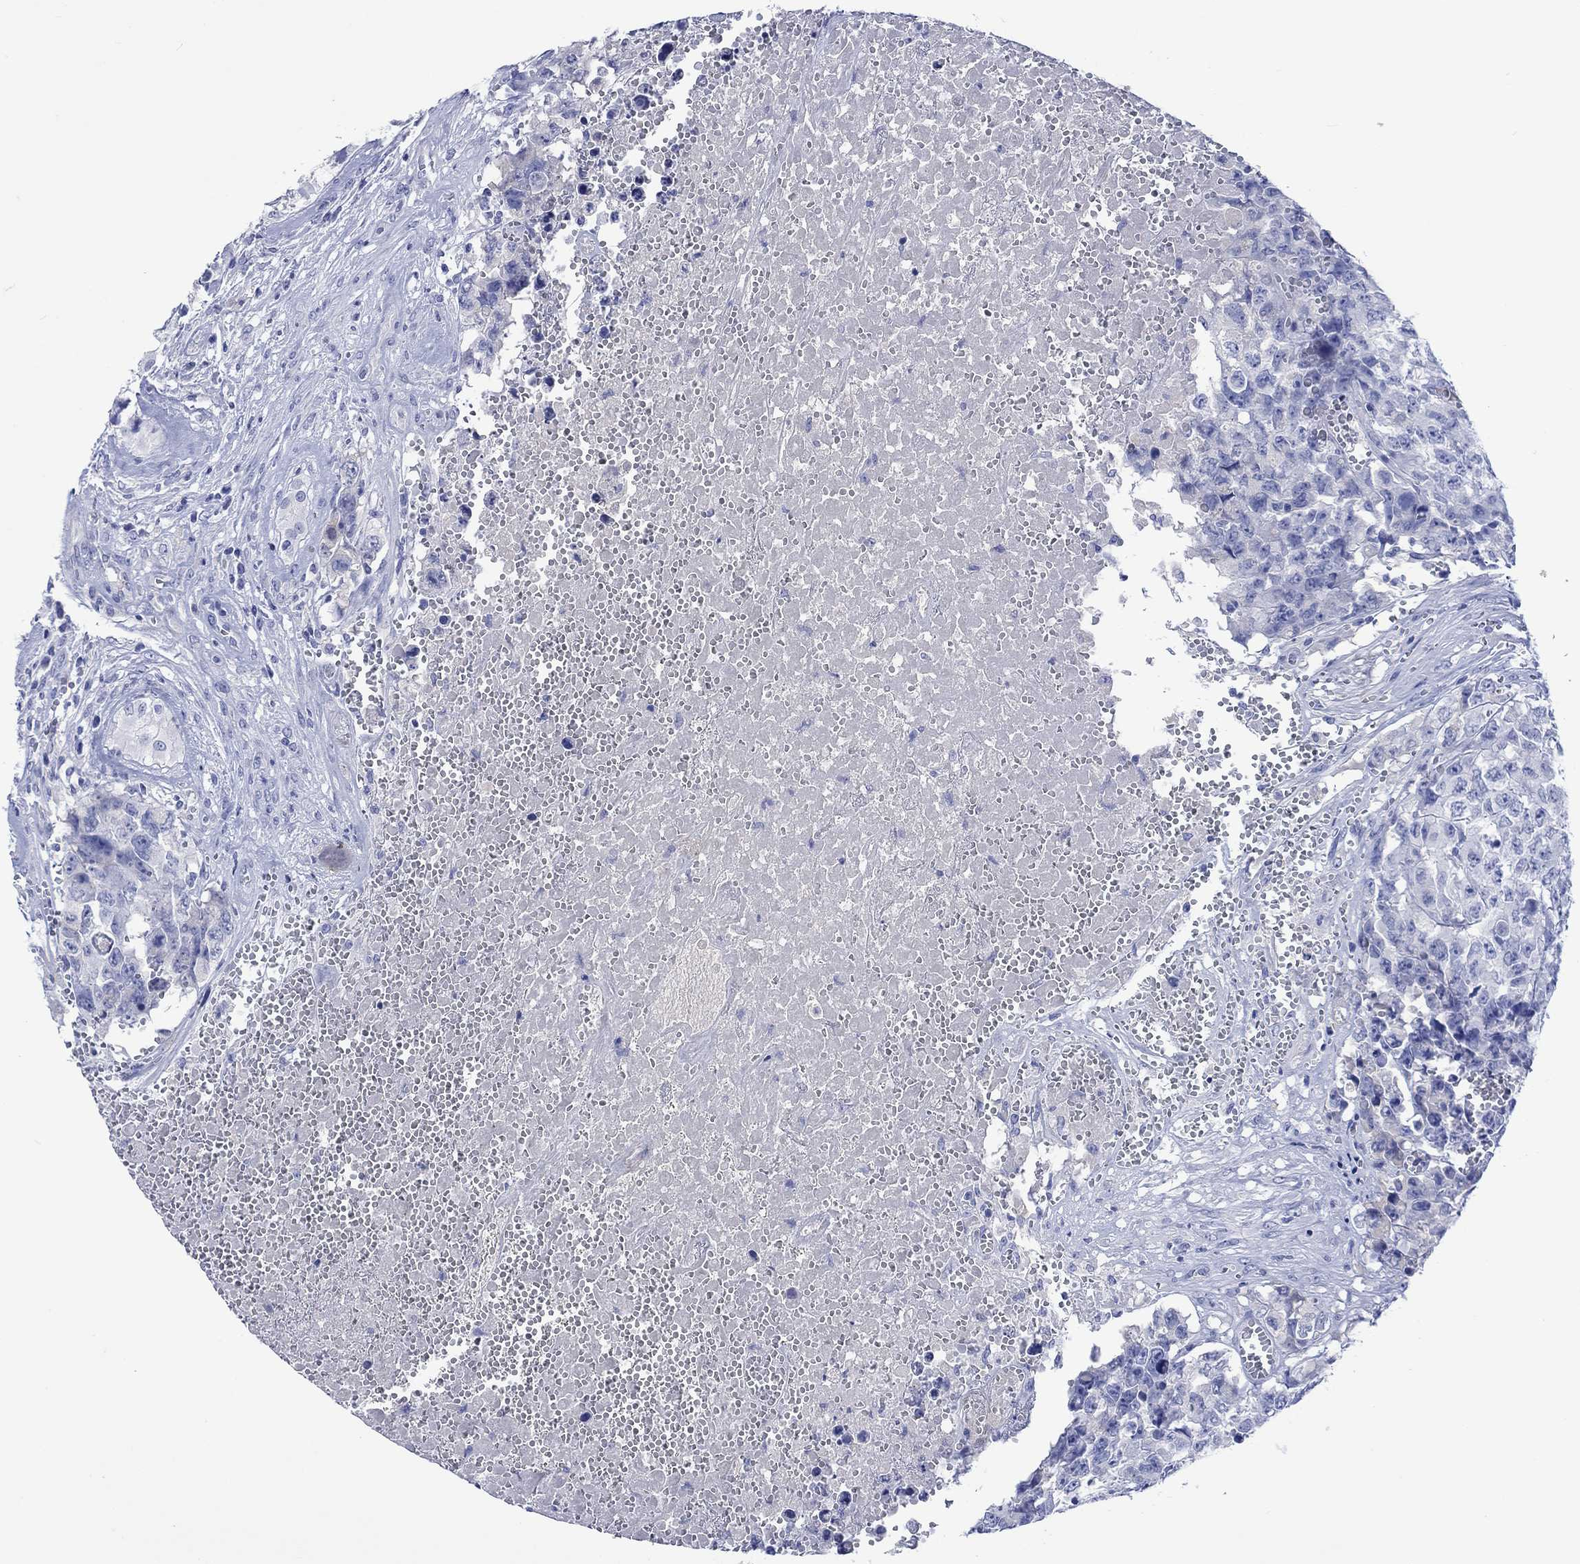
{"staining": {"intensity": "negative", "quantity": "none", "location": "none"}, "tissue": "testis cancer", "cell_type": "Tumor cells", "image_type": "cancer", "snomed": [{"axis": "morphology", "description": "Carcinoma, Embryonal, NOS"}, {"axis": "topography", "description": "Testis"}], "caption": "Tumor cells are negative for brown protein staining in embryonal carcinoma (testis).", "gene": "CACNG3", "patient": {"sex": "male", "age": 23}}